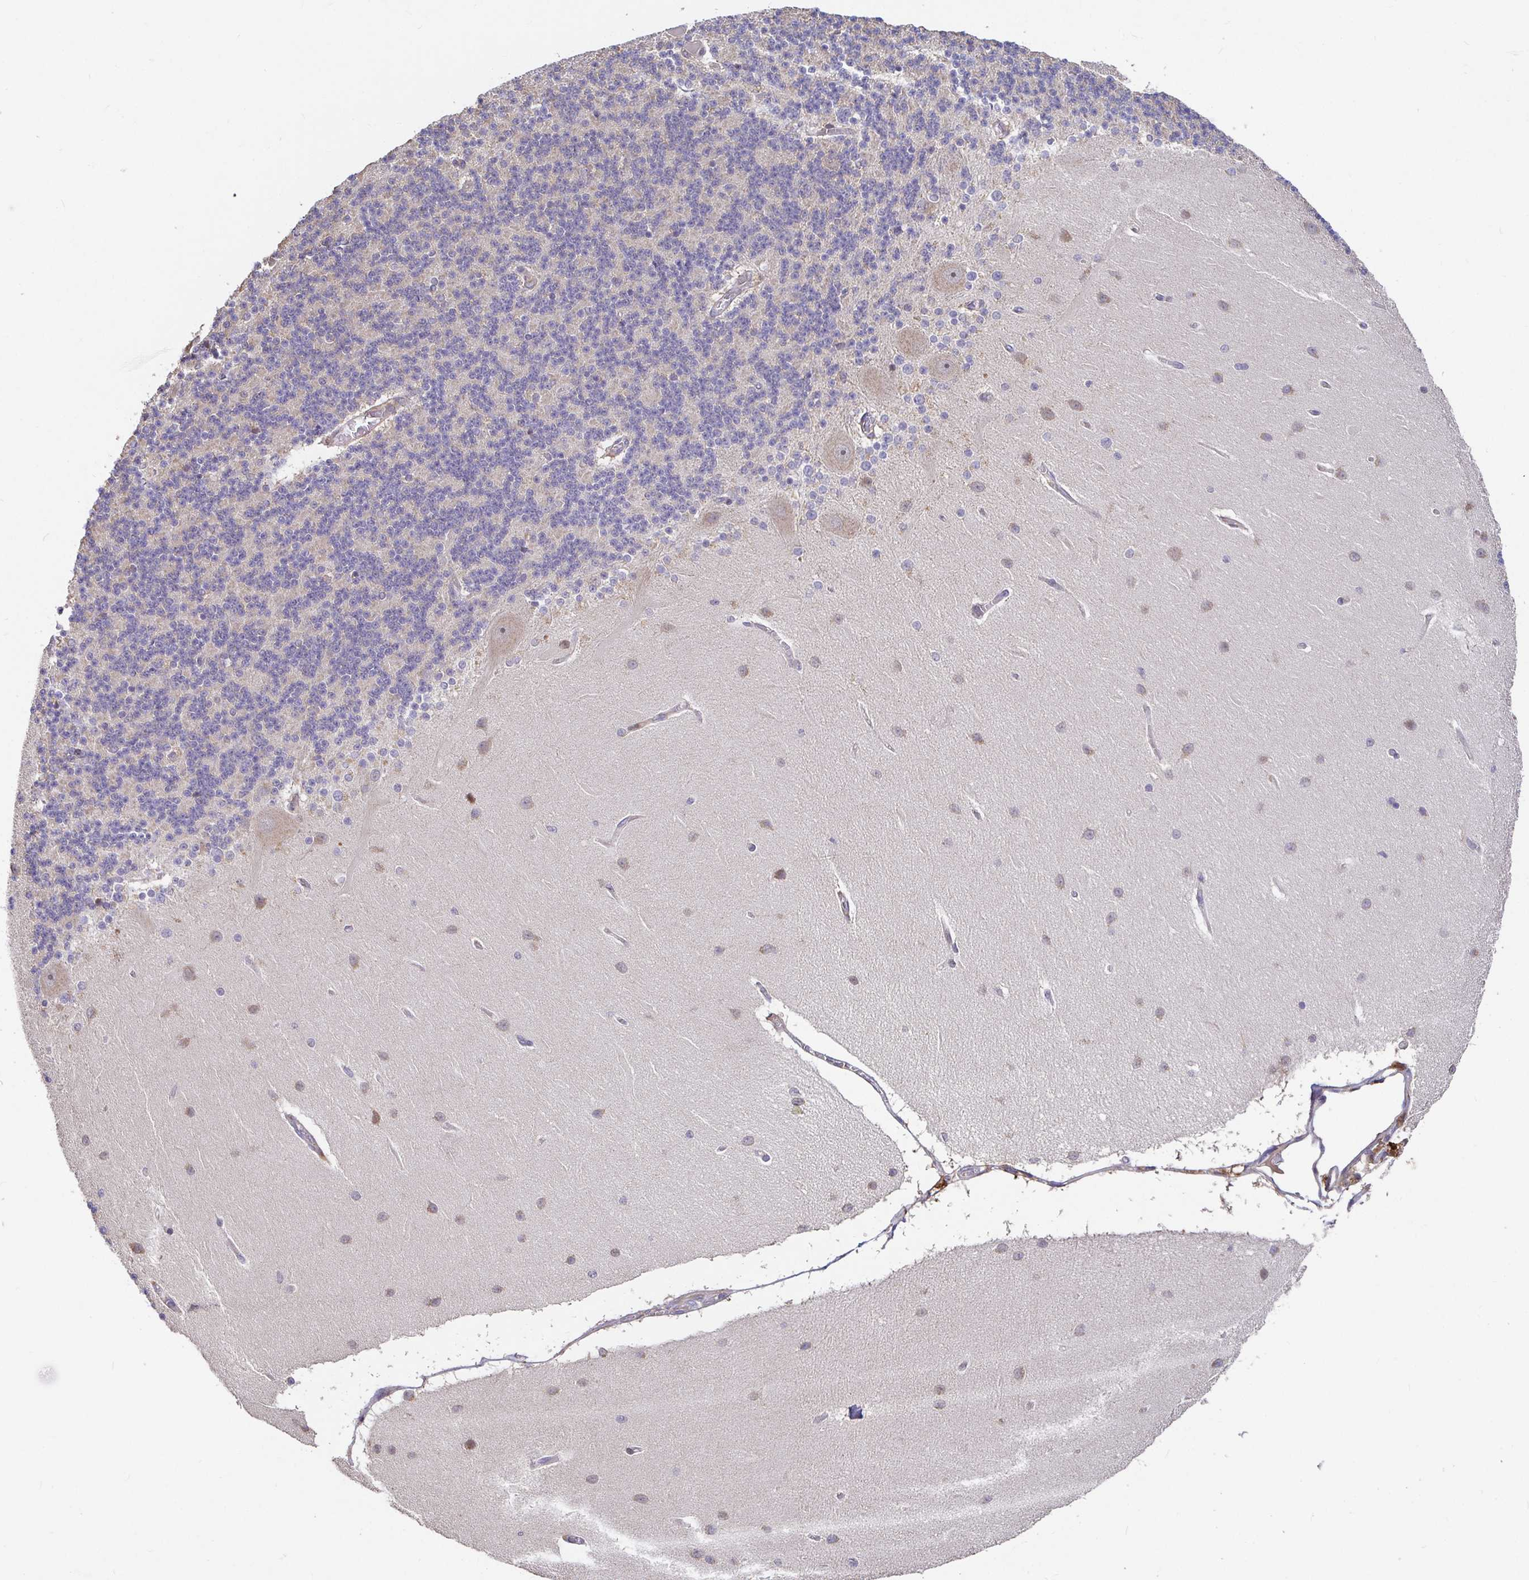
{"staining": {"intensity": "negative", "quantity": "none", "location": "none"}, "tissue": "cerebellum", "cell_type": "Cells in granular layer", "image_type": "normal", "snomed": [{"axis": "morphology", "description": "Normal tissue, NOS"}, {"axis": "topography", "description": "Cerebellum"}], "caption": "Histopathology image shows no significant protein positivity in cells in granular layer of normal cerebellum. (Brightfield microscopy of DAB immunohistochemistry at high magnification).", "gene": "ELP1", "patient": {"sex": "female", "age": 54}}